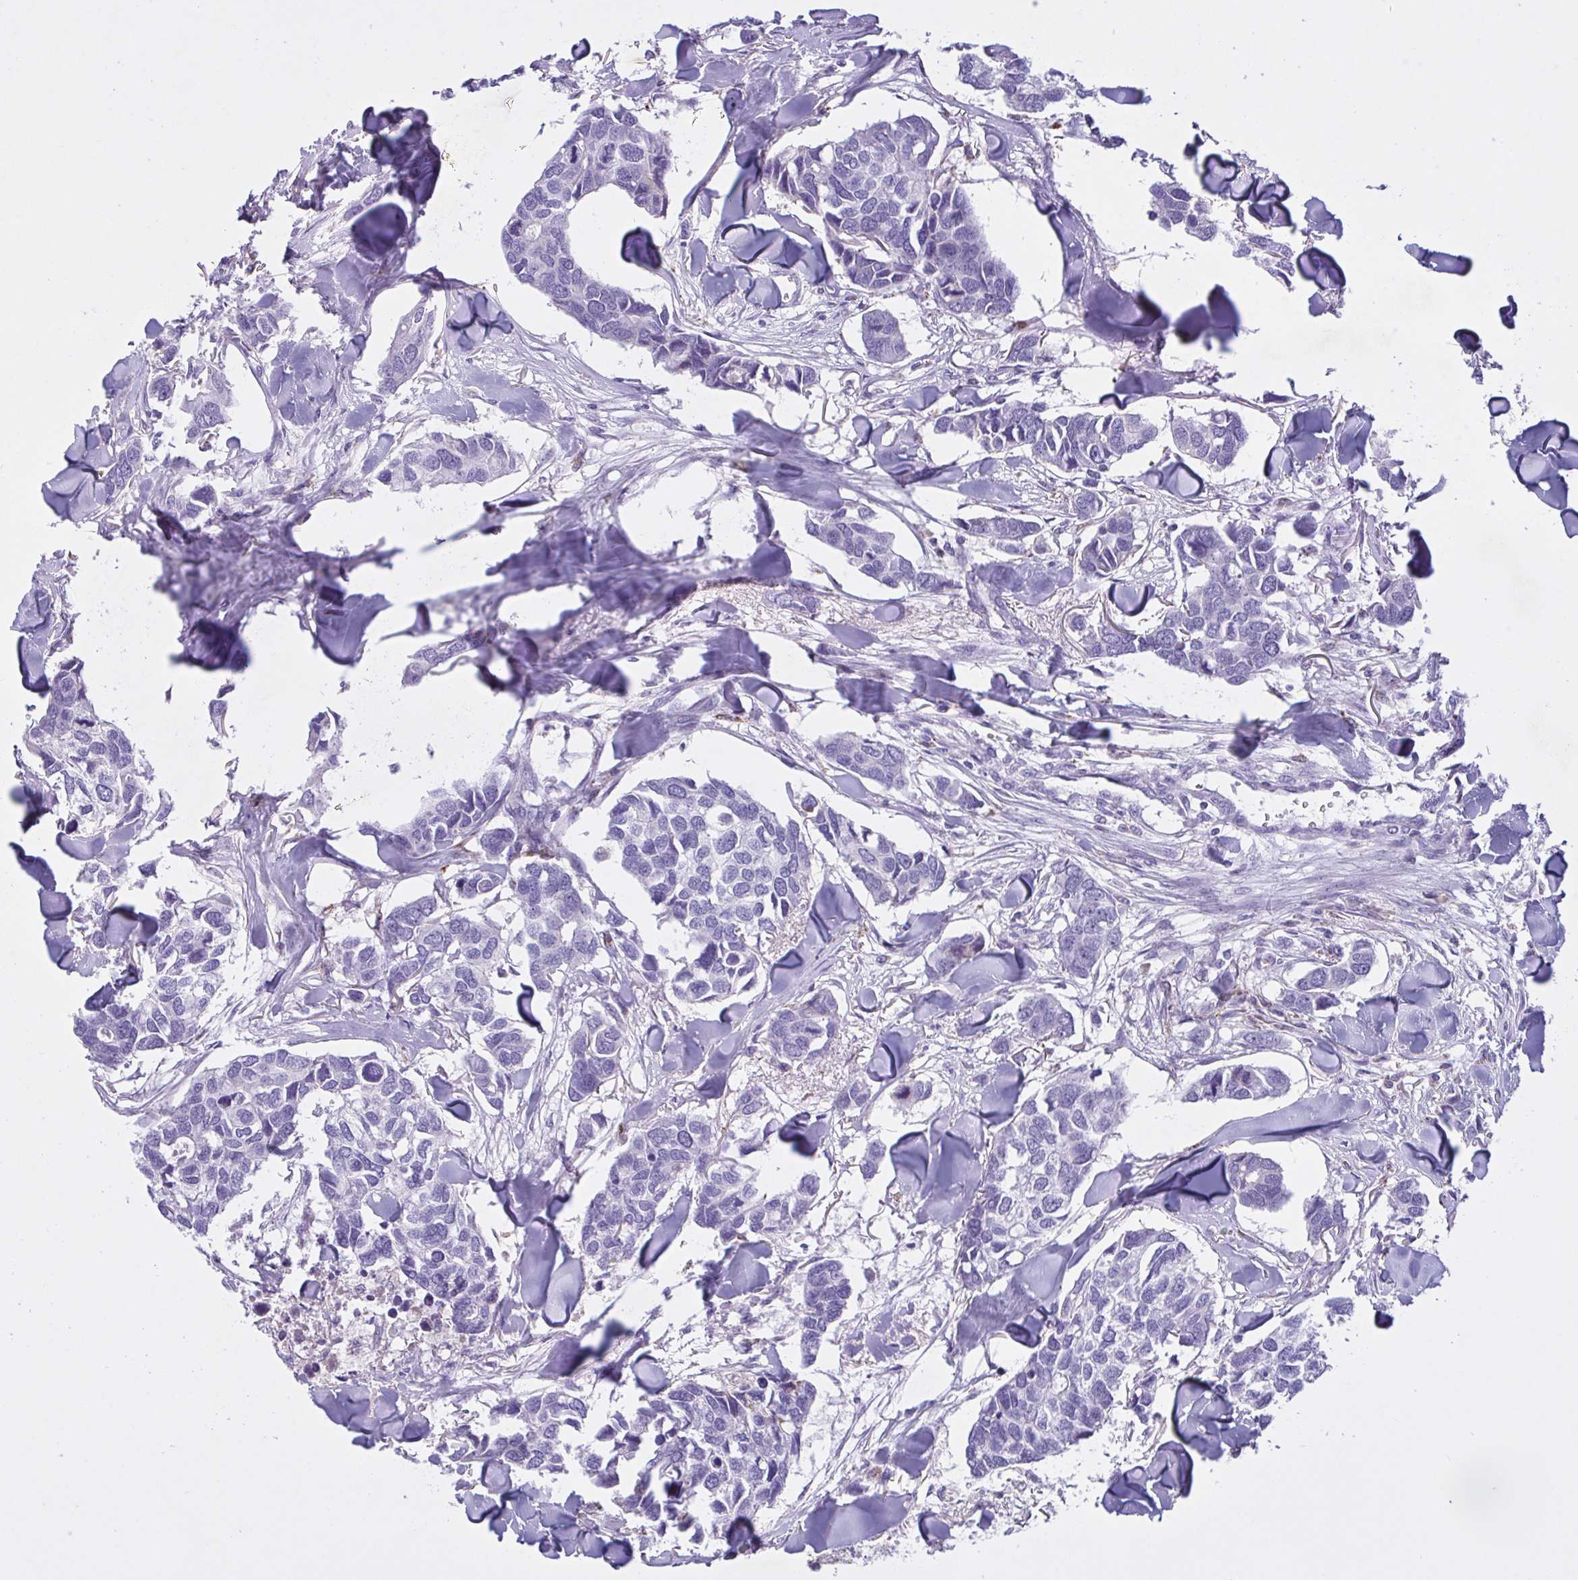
{"staining": {"intensity": "negative", "quantity": "none", "location": "none"}, "tissue": "breast cancer", "cell_type": "Tumor cells", "image_type": "cancer", "snomed": [{"axis": "morphology", "description": "Duct carcinoma"}, {"axis": "topography", "description": "Breast"}], "caption": "Intraductal carcinoma (breast) was stained to show a protein in brown. There is no significant staining in tumor cells. (DAB (3,3'-diaminobenzidine) immunohistochemistry (IHC) visualized using brightfield microscopy, high magnification).", "gene": "F13B", "patient": {"sex": "female", "age": 83}}